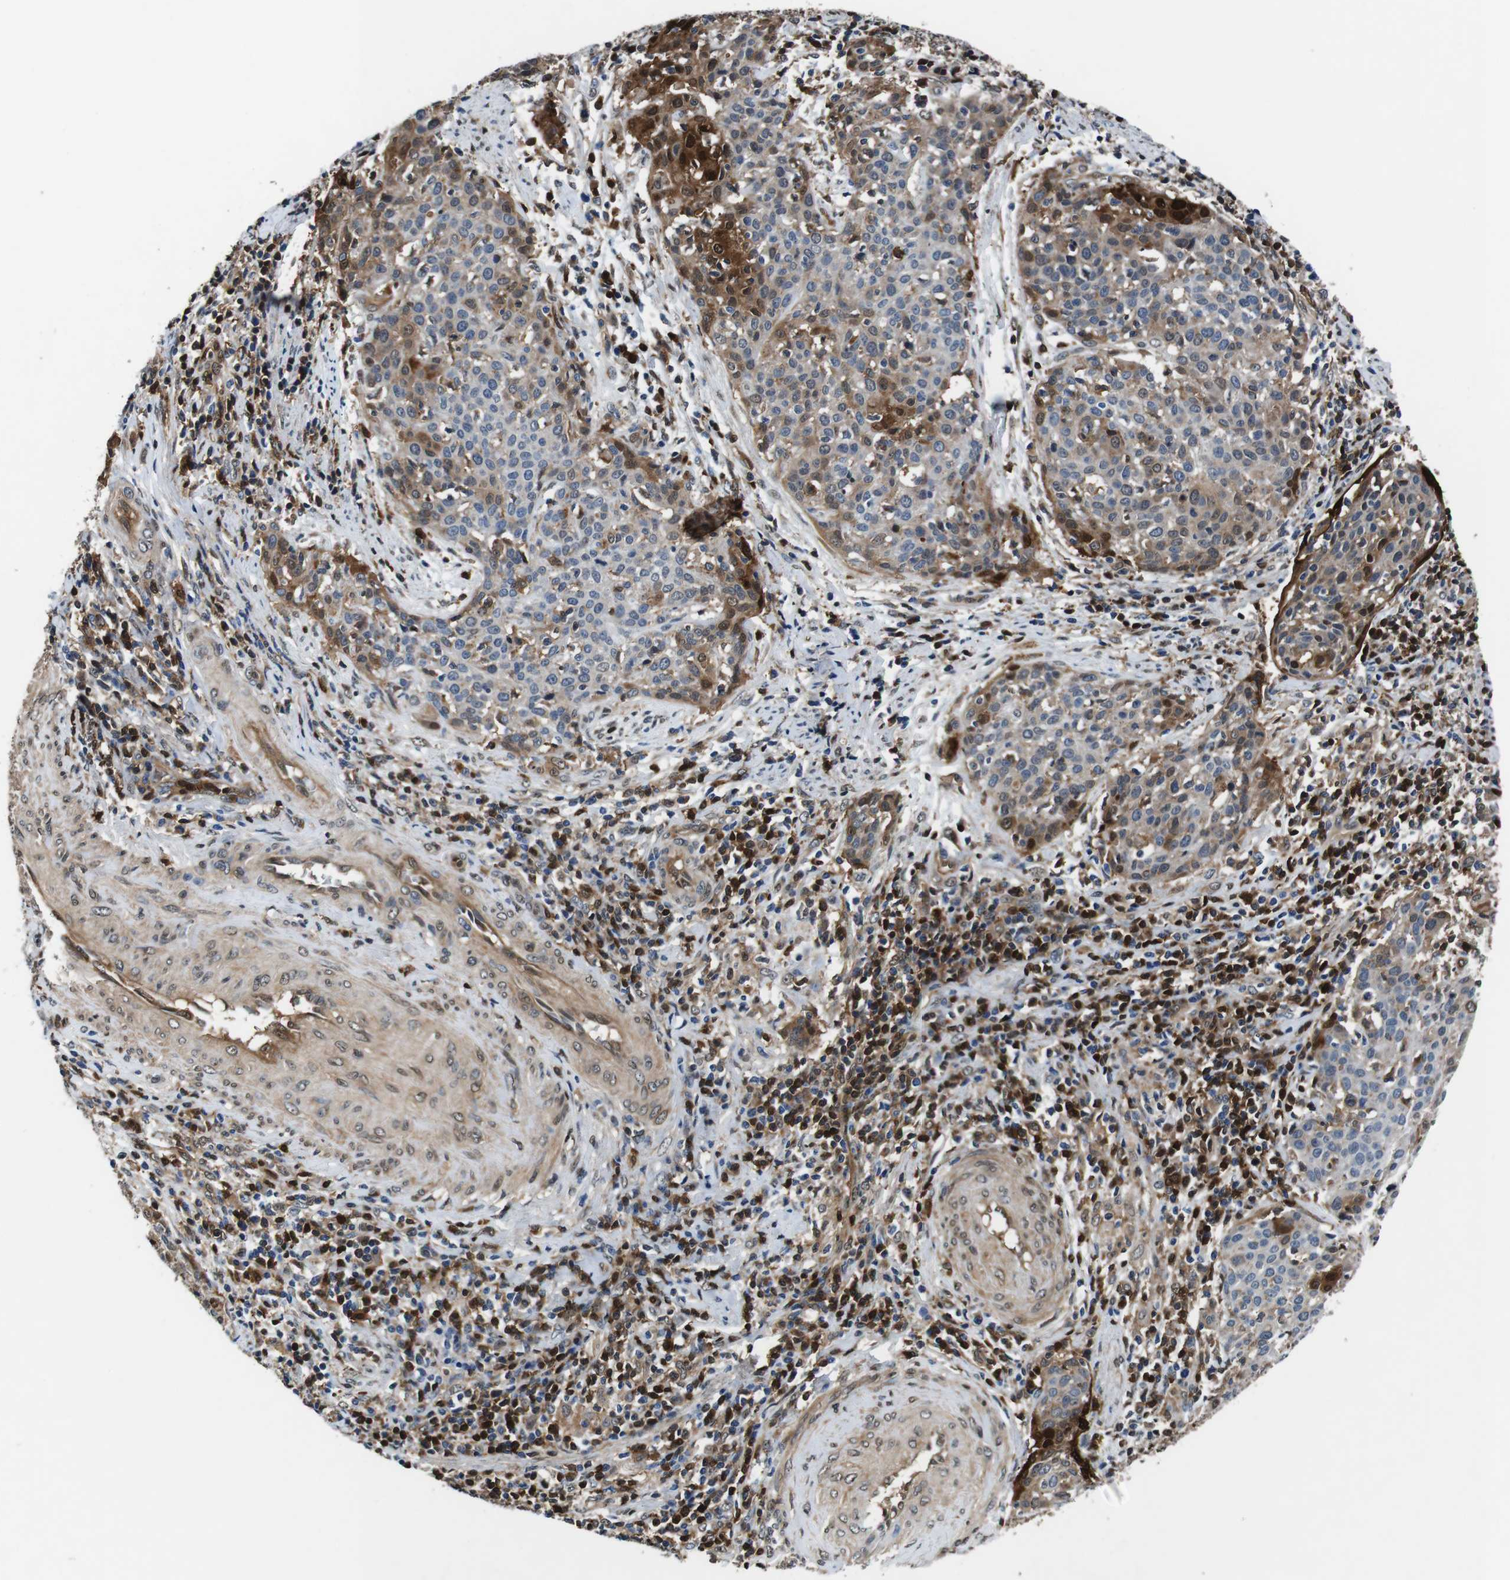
{"staining": {"intensity": "strong", "quantity": "<25%", "location": "cytoplasmic/membranous,nuclear"}, "tissue": "cervical cancer", "cell_type": "Tumor cells", "image_type": "cancer", "snomed": [{"axis": "morphology", "description": "Squamous cell carcinoma, NOS"}, {"axis": "topography", "description": "Cervix"}], "caption": "Protein analysis of squamous cell carcinoma (cervical) tissue demonstrates strong cytoplasmic/membranous and nuclear positivity in about <25% of tumor cells. Using DAB (brown) and hematoxylin (blue) stains, captured at high magnification using brightfield microscopy.", "gene": "ANXA1", "patient": {"sex": "female", "age": 38}}